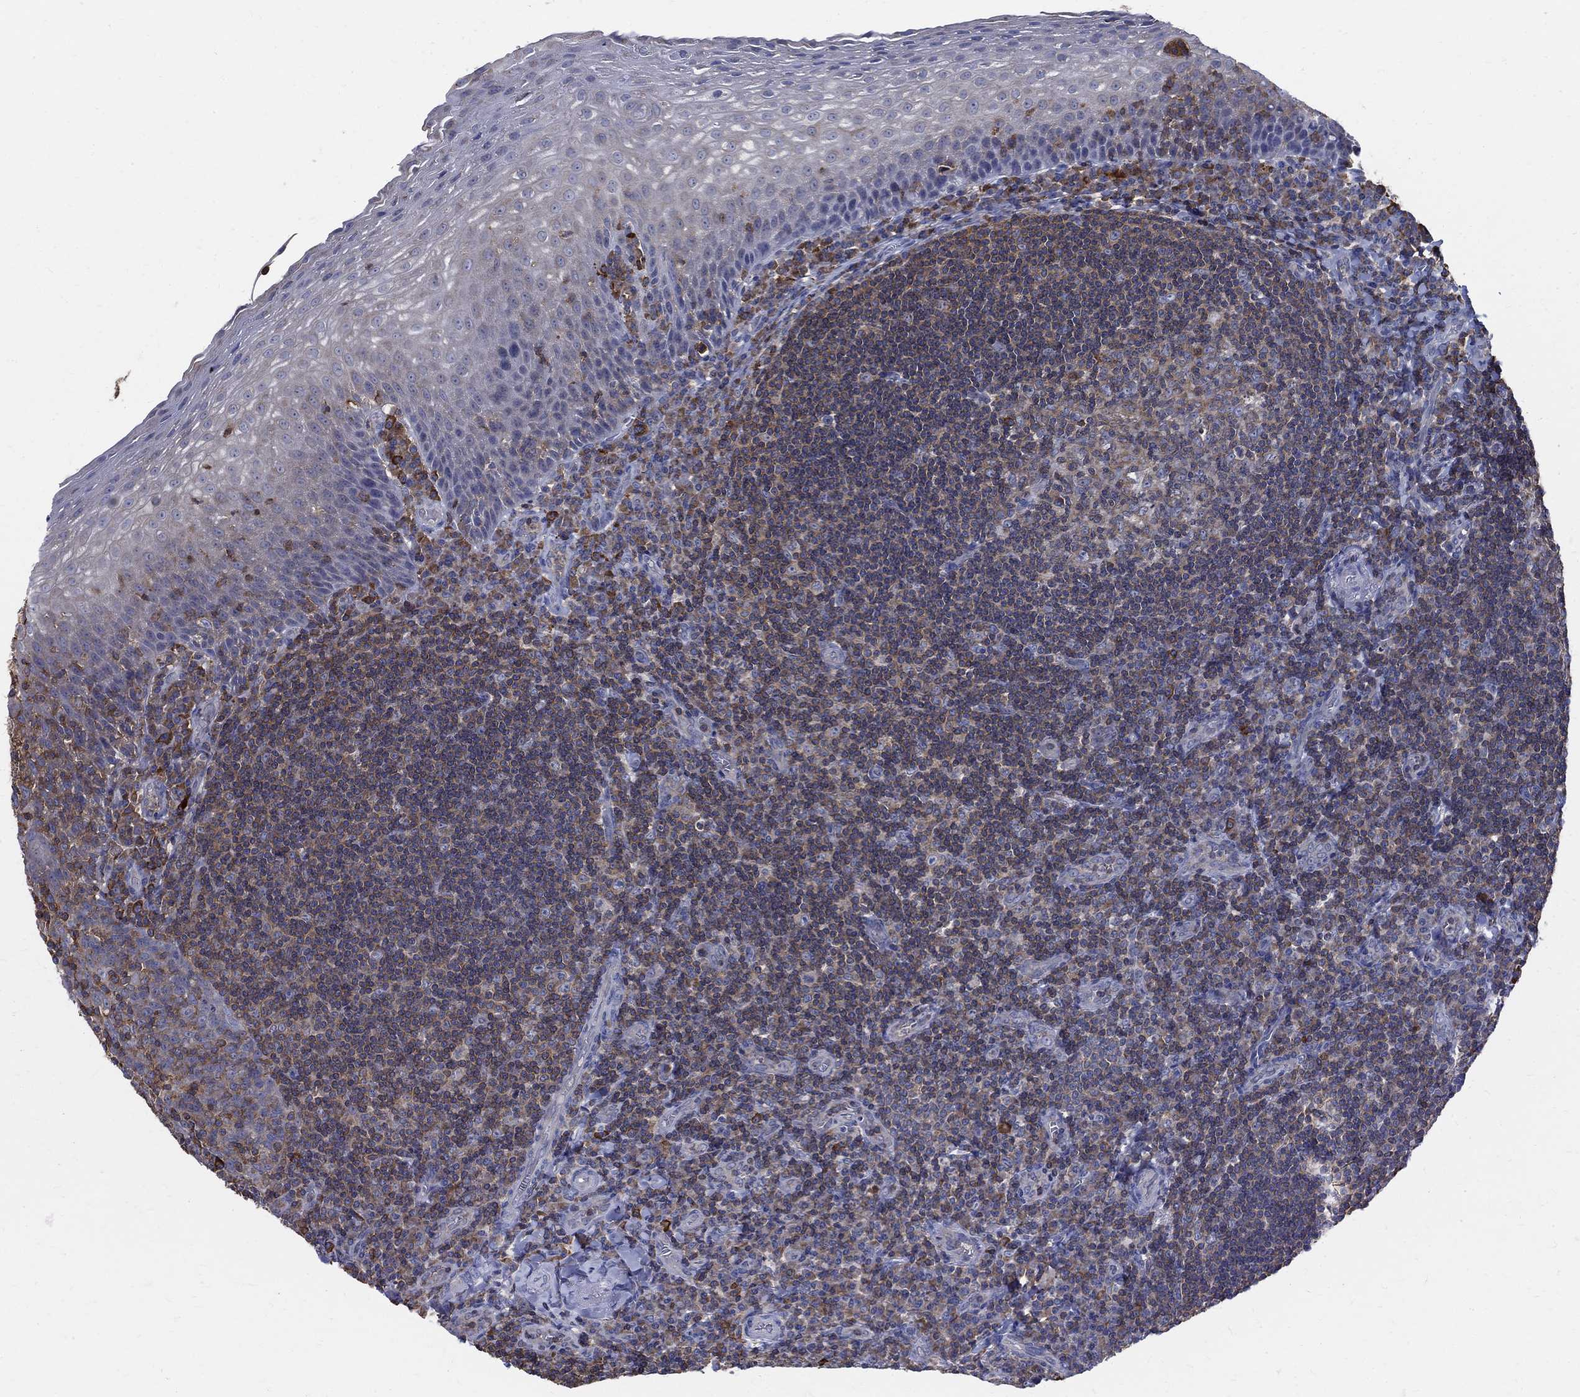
{"staining": {"intensity": "strong", "quantity": "<25%", "location": "cytoplasmic/membranous"}, "tissue": "tonsil", "cell_type": "Germinal center cells", "image_type": "normal", "snomed": [{"axis": "morphology", "description": "Normal tissue, NOS"}, {"axis": "morphology", "description": "Inflammation, NOS"}, {"axis": "topography", "description": "Tonsil"}], "caption": "Tonsil stained with DAB immunohistochemistry displays medium levels of strong cytoplasmic/membranous staining in about <25% of germinal center cells.", "gene": "AGAP2", "patient": {"sex": "female", "age": 31}}